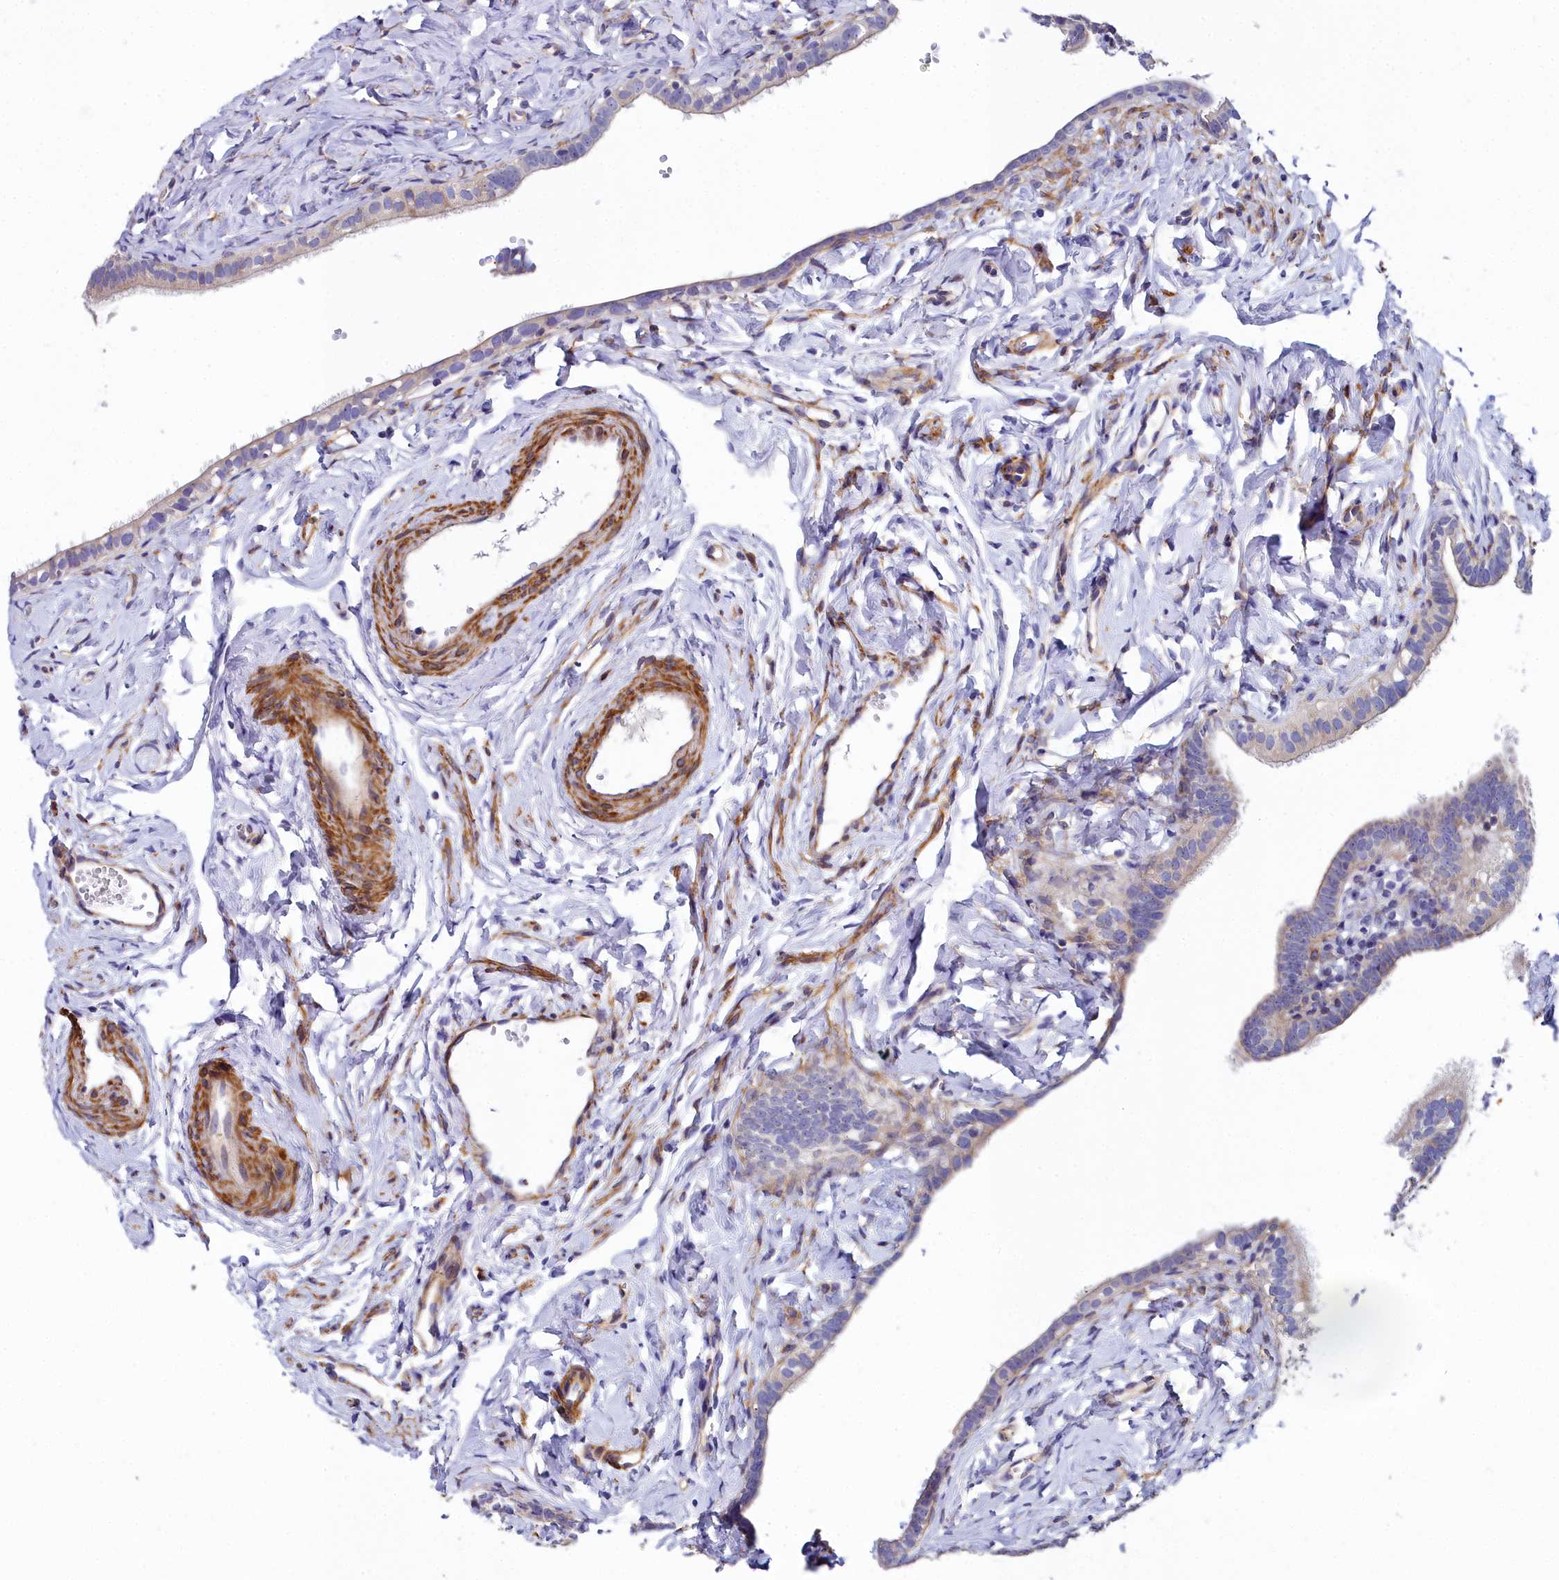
{"staining": {"intensity": "negative", "quantity": "none", "location": "none"}, "tissue": "fallopian tube", "cell_type": "Glandular cells", "image_type": "normal", "snomed": [{"axis": "morphology", "description": "Normal tissue, NOS"}, {"axis": "topography", "description": "Fallopian tube"}], "caption": "A high-resolution image shows IHC staining of unremarkable fallopian tube, which shows no significant staining in glandular cells.", "gene": "FADS3", "patient": {"sex": "female", "age": 66}}